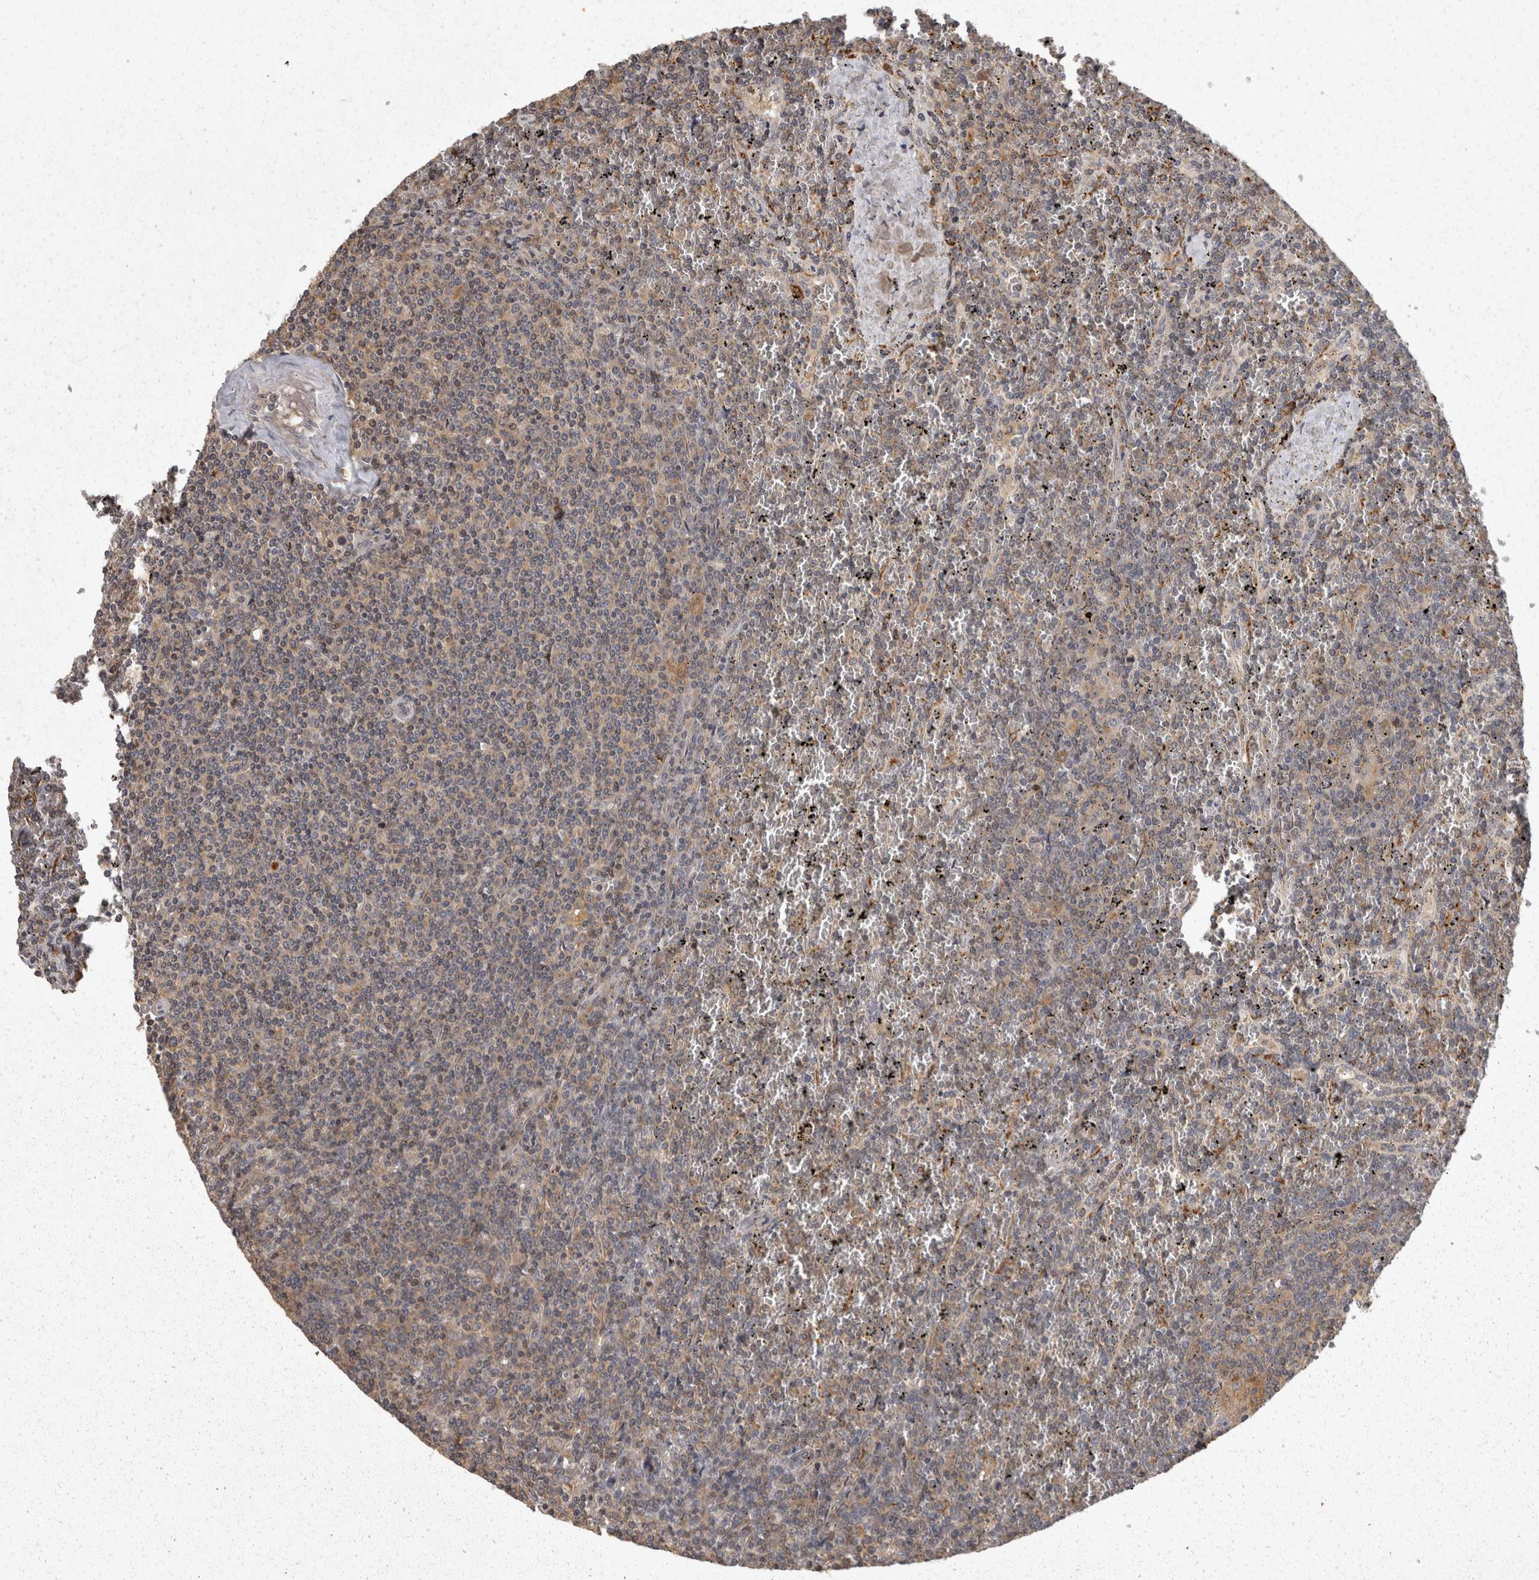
{"staining": {"intensity": "weak", "quantity": "<25%", "location": "cytoplasmic/membranous"}, "tissue": "lymphoma", "cell_type": "Tumor cells", "image_type": "cancer", "snomed": [{"axis": "morphology", "description": "Malignant lymphoma, non-Hodgkin's type, Low grade"}, {"axis": "topography", "description": "Spleen"}], "caption": "Human lymphoma stained for a protein using immunohistochemistry (IHC) demonstrates no expression in tumor cells.", "gene": "ACAT2", "patient": {"sex": "female", "age": 19}}